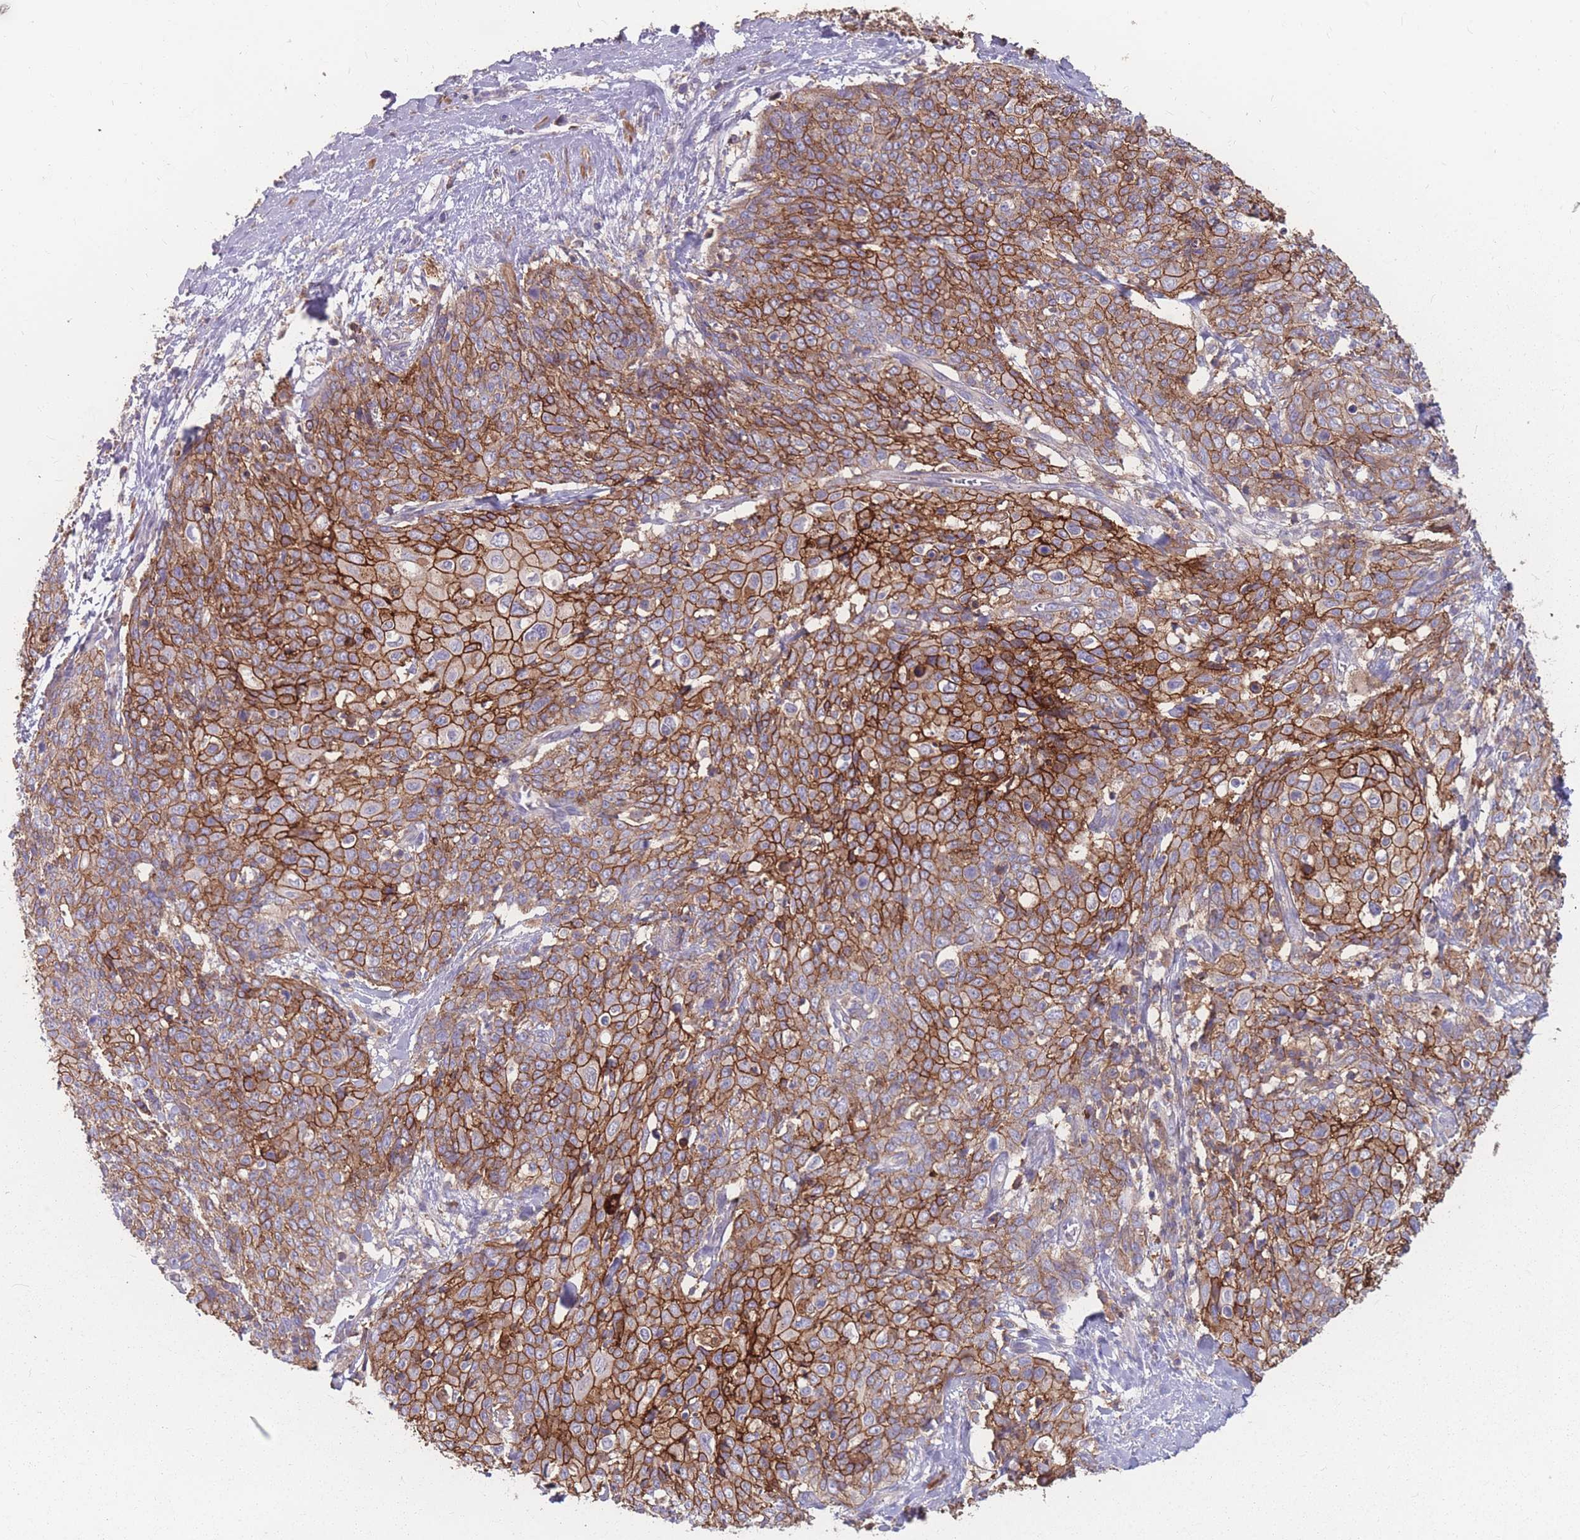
{"staining": {"intensity": "strong", "quantity": ">75%", "location": "cytoplasmic/membranous"}, "tissue": "skin cancer", "cell_type": "Tumor cells", "image_type": "cancer", "snomed": [{"axis": "morphology", "description": "Squamous cell carcinoma, NOS"}, {"axis": "topography", "description": "Skin"}, {"axis": "topography", "description": "Vulva"}], "caption": "The photomicrograph exhibits immunohistochemical staining of skin squamous cell carcinoma. There is strong cytoplasmic/membranous expression is present in about >75% of tumor cells.", "gene": "CD33", "patient": {"sex": "female", "age": 85}}